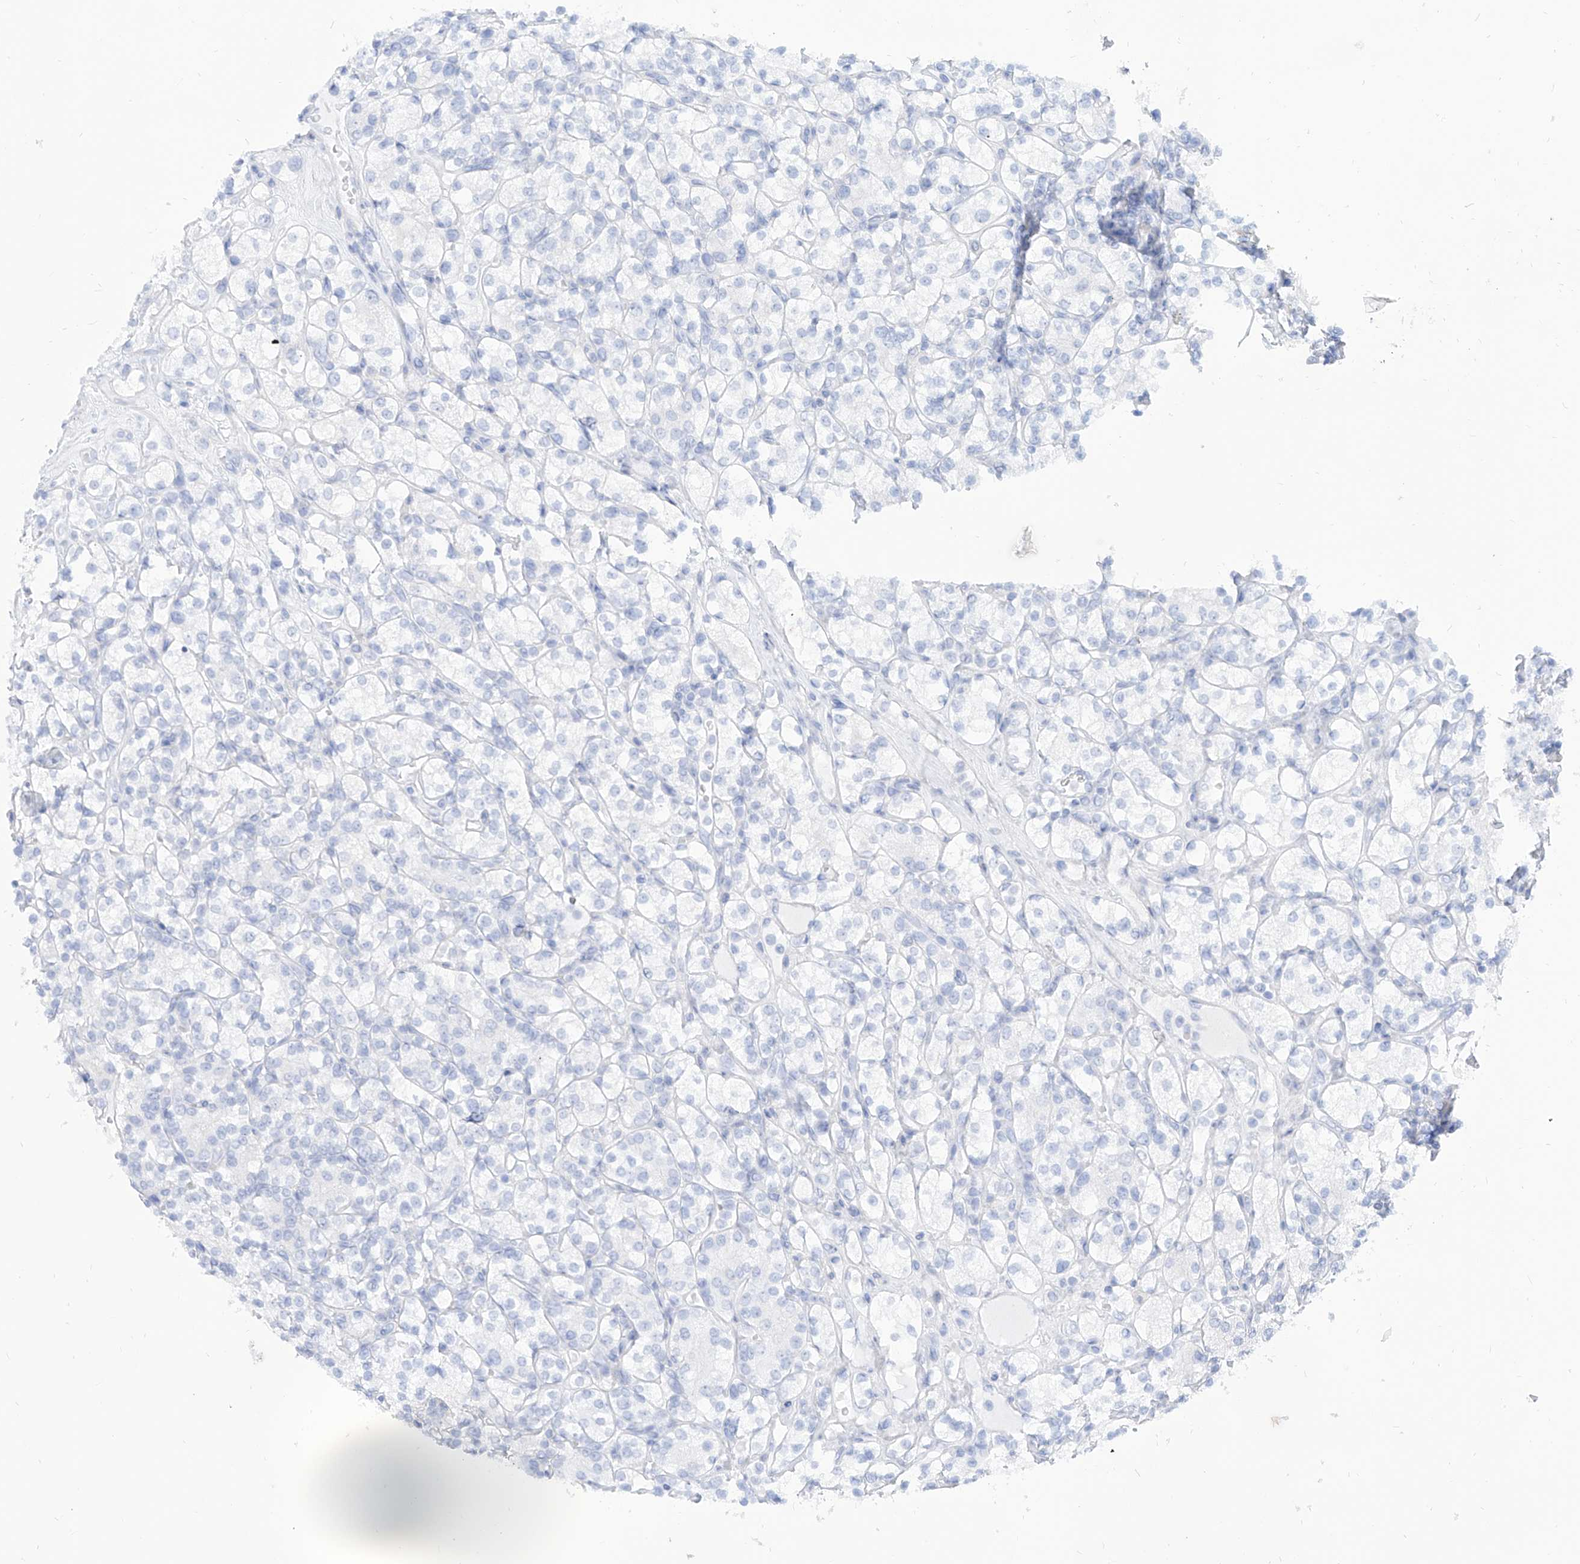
{"staining": {"intensity": "negative", "quantity": "none", "location": "none"}, "tissue": "renal cancer", "cell_type": "Tumor cells", "image_type": "cancer", "snomed": [{"axis": "morphology", "description": "Adenocarcinoma, NOS"}, {"axis": "topography", "description": "Kidney"}], "caption": "Immunohistochemistry photomicrograph of renal cancer (adenocarcinoma) stained for a protein (brown), which shows no expression in tumor cells.", "gene": "PDXK", "patient": {"sex": "male", "age": 77}}